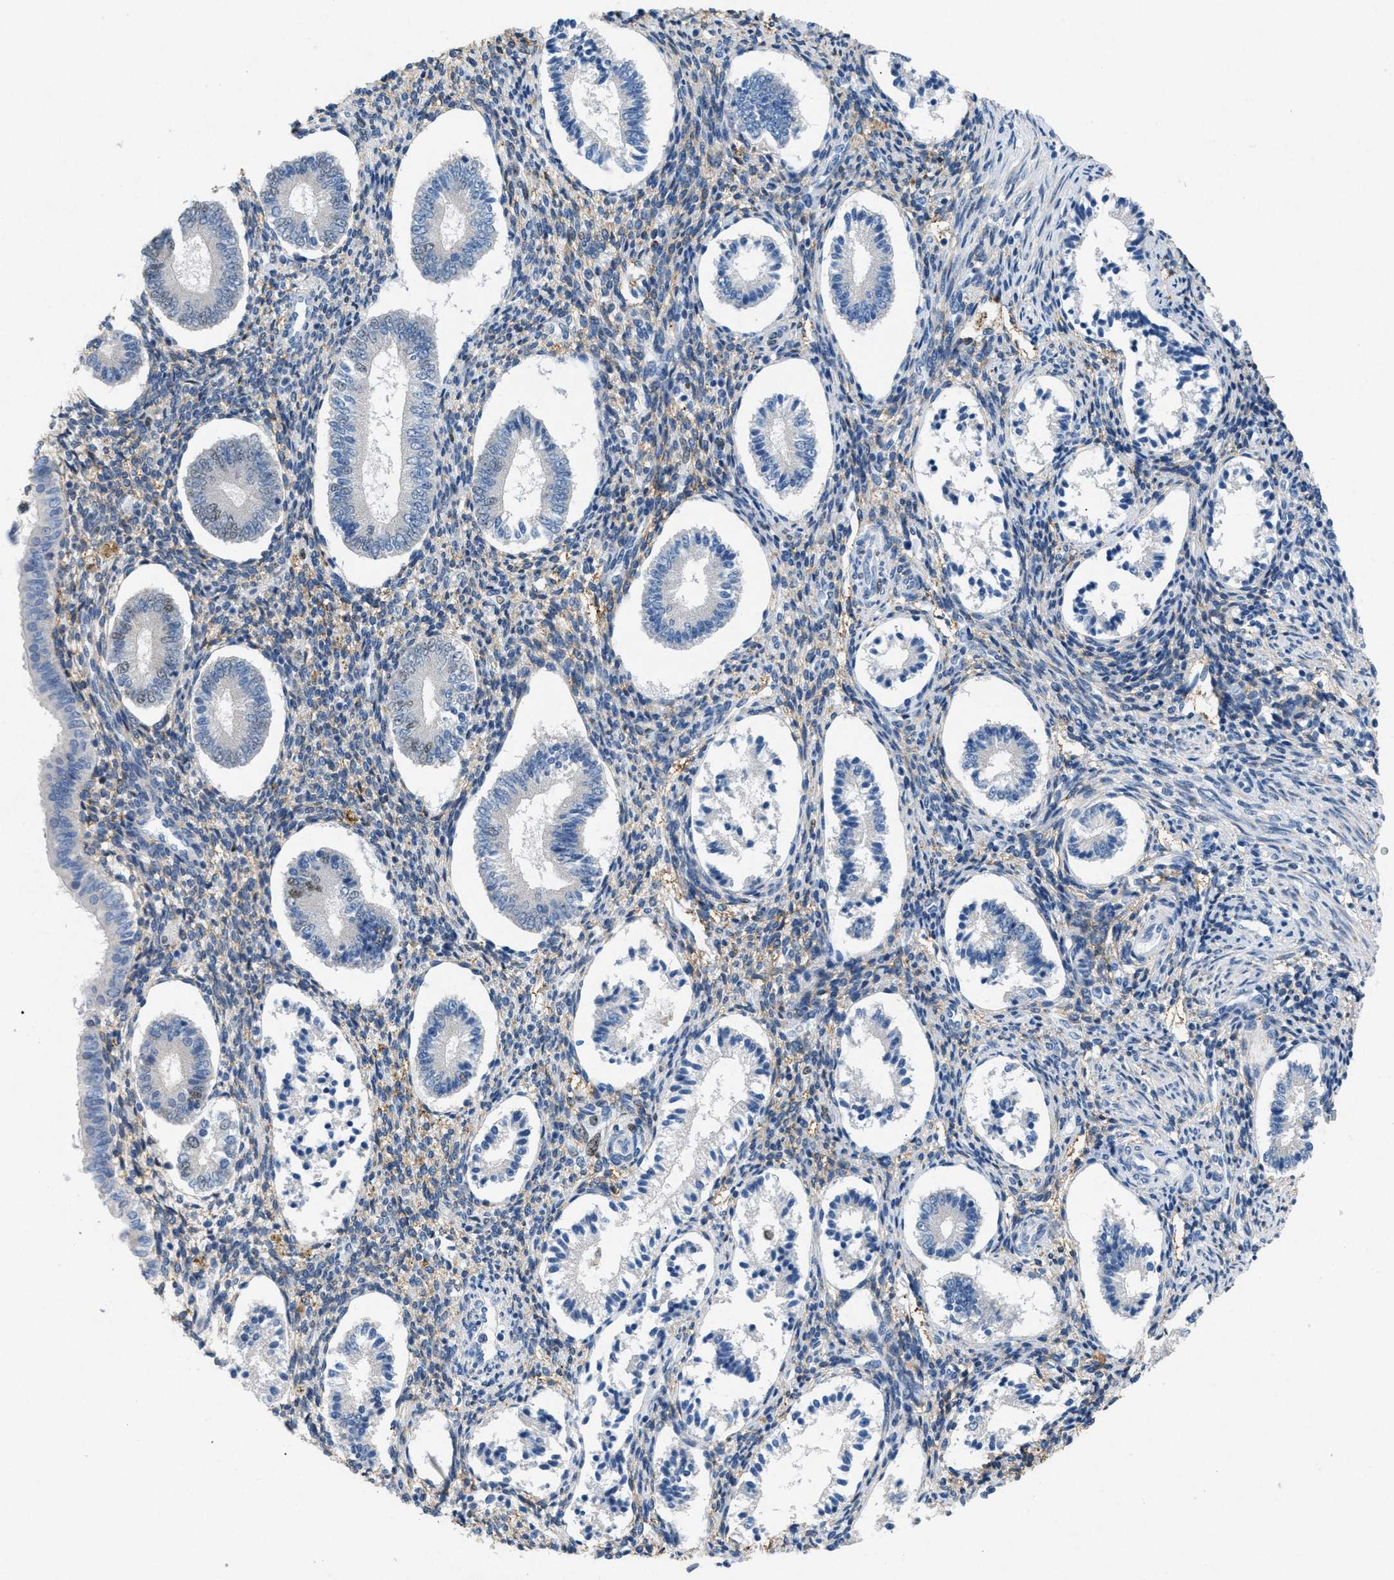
{"staining": {"intensity": "weak", "quantity": "<25%", "location": "cytoplasmic/membranous"}, "tissue": "endometrium", "cell_type": "Cells in endometrial stroma", "image_type": "normal", "snomed": [{"axis": "morphology", "description": "Normal tissue, NOS"}, {"axis": "topography", "description": "Endometrium"}], "caption": "High power microscopy image of an IHC photomicrograph of normal endometrium, revealing no significant positivity in cells in endometrial stroma. Nuclei are stained in blue.", "gene": "TASOR", "patient": {"sex": "female", "age": 42}}